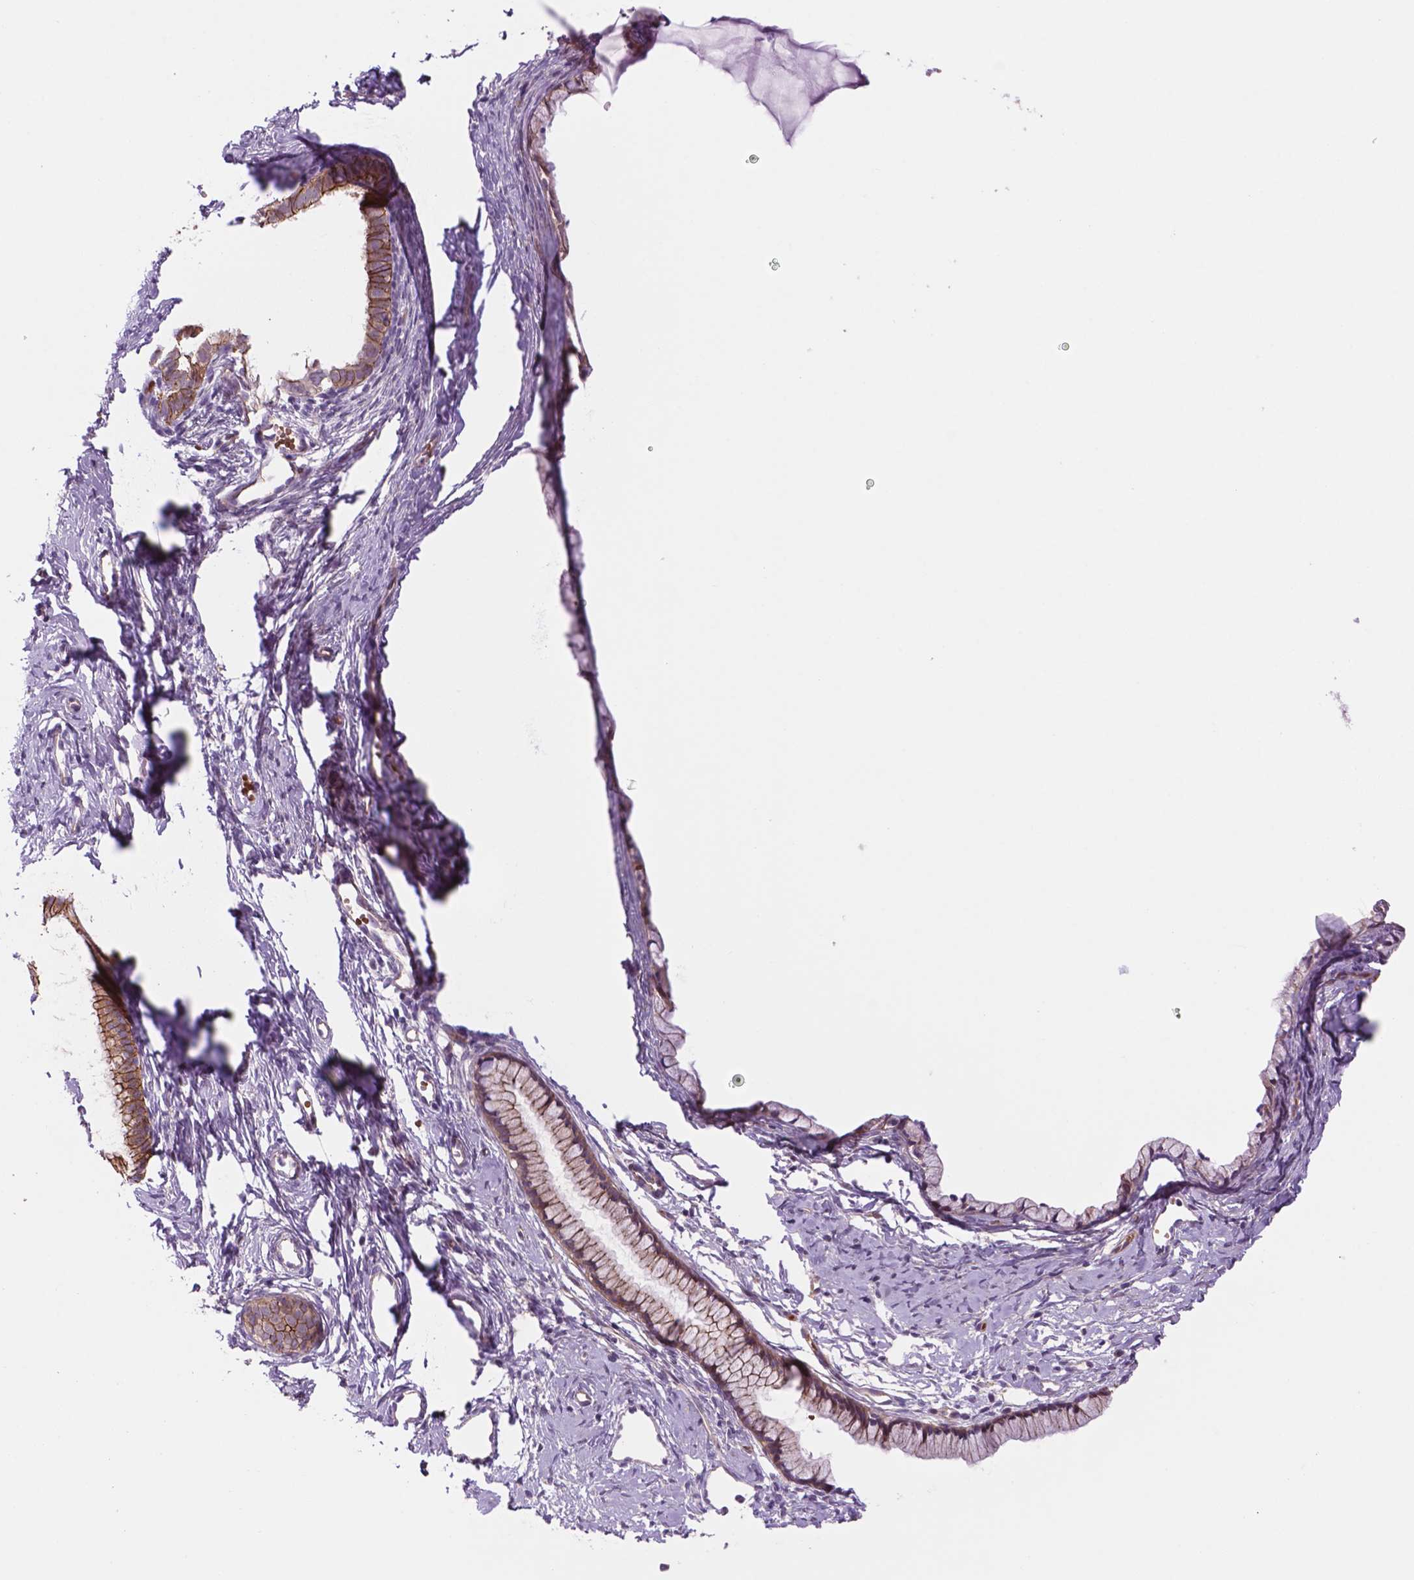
{"staining": {"intensity": "moderate", "quantity": ">75%", "location": "cytoplasmic/membranous"}, "tissue": "cervix", "cell_type": "Glandular cells", "image_type": "normal", "snomed": [{"axis": "morphology", "description": "Normal tissue, NOS"}, {"axis": "topography", "description": "Cervix"}], "caption": "IHC of benign human cervix reveals medium levels of moderate cytoplasmic/membranous positivity in approximately >75% of glandular cells. The staining is performed using DAB (3,3'-diaminobenzidine) brown chromogen to label protein expression. The nuclei are counter-stained blue using hematoxylin.", "gene": "RND3", "patient": {"sex": "female", "age": 40}}